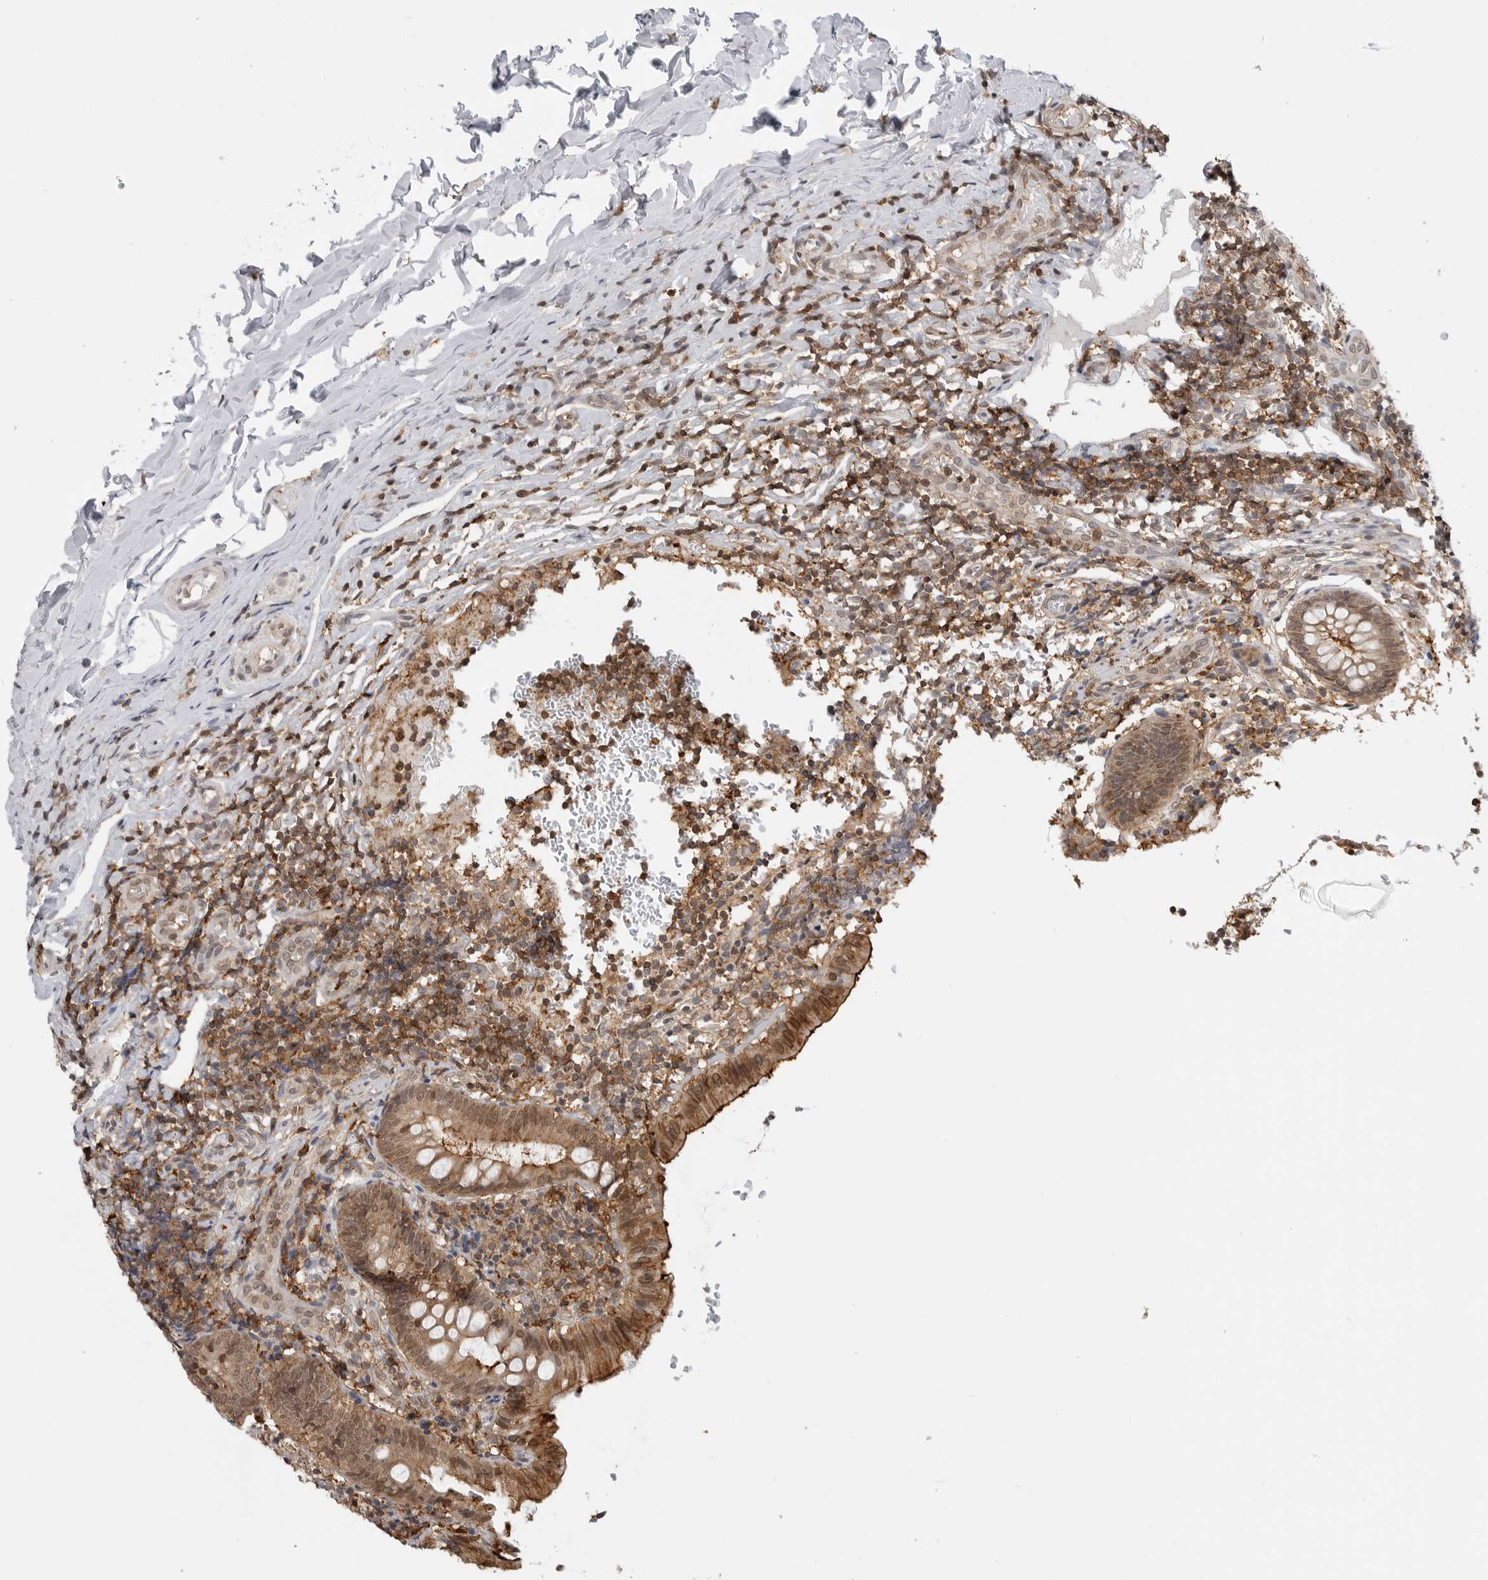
{"staining": {"intensity": "moderate", "quantity": ">75%", "location": "cytoplasmic/membranous,nuclear"}, "tissue": "appendix", "cell_type": "Glandular cells", "image_type": "normal", "snomed": [{"axis": "morphology", "description": "Normal tissue, NOS"}, {"axis": "topography", "description": "Appendix"}], "caption": "Appendix was stained to show a protein in brown. There is medium levels of moderate cytoplasmic/membranous,nuclear positivity in about >75% of glandular cells. The protein of interest is shown in brown color, while the nuclei are stained blue.", "gene": "ANXA11", "patient": {"sex": "male", "age": 8}}